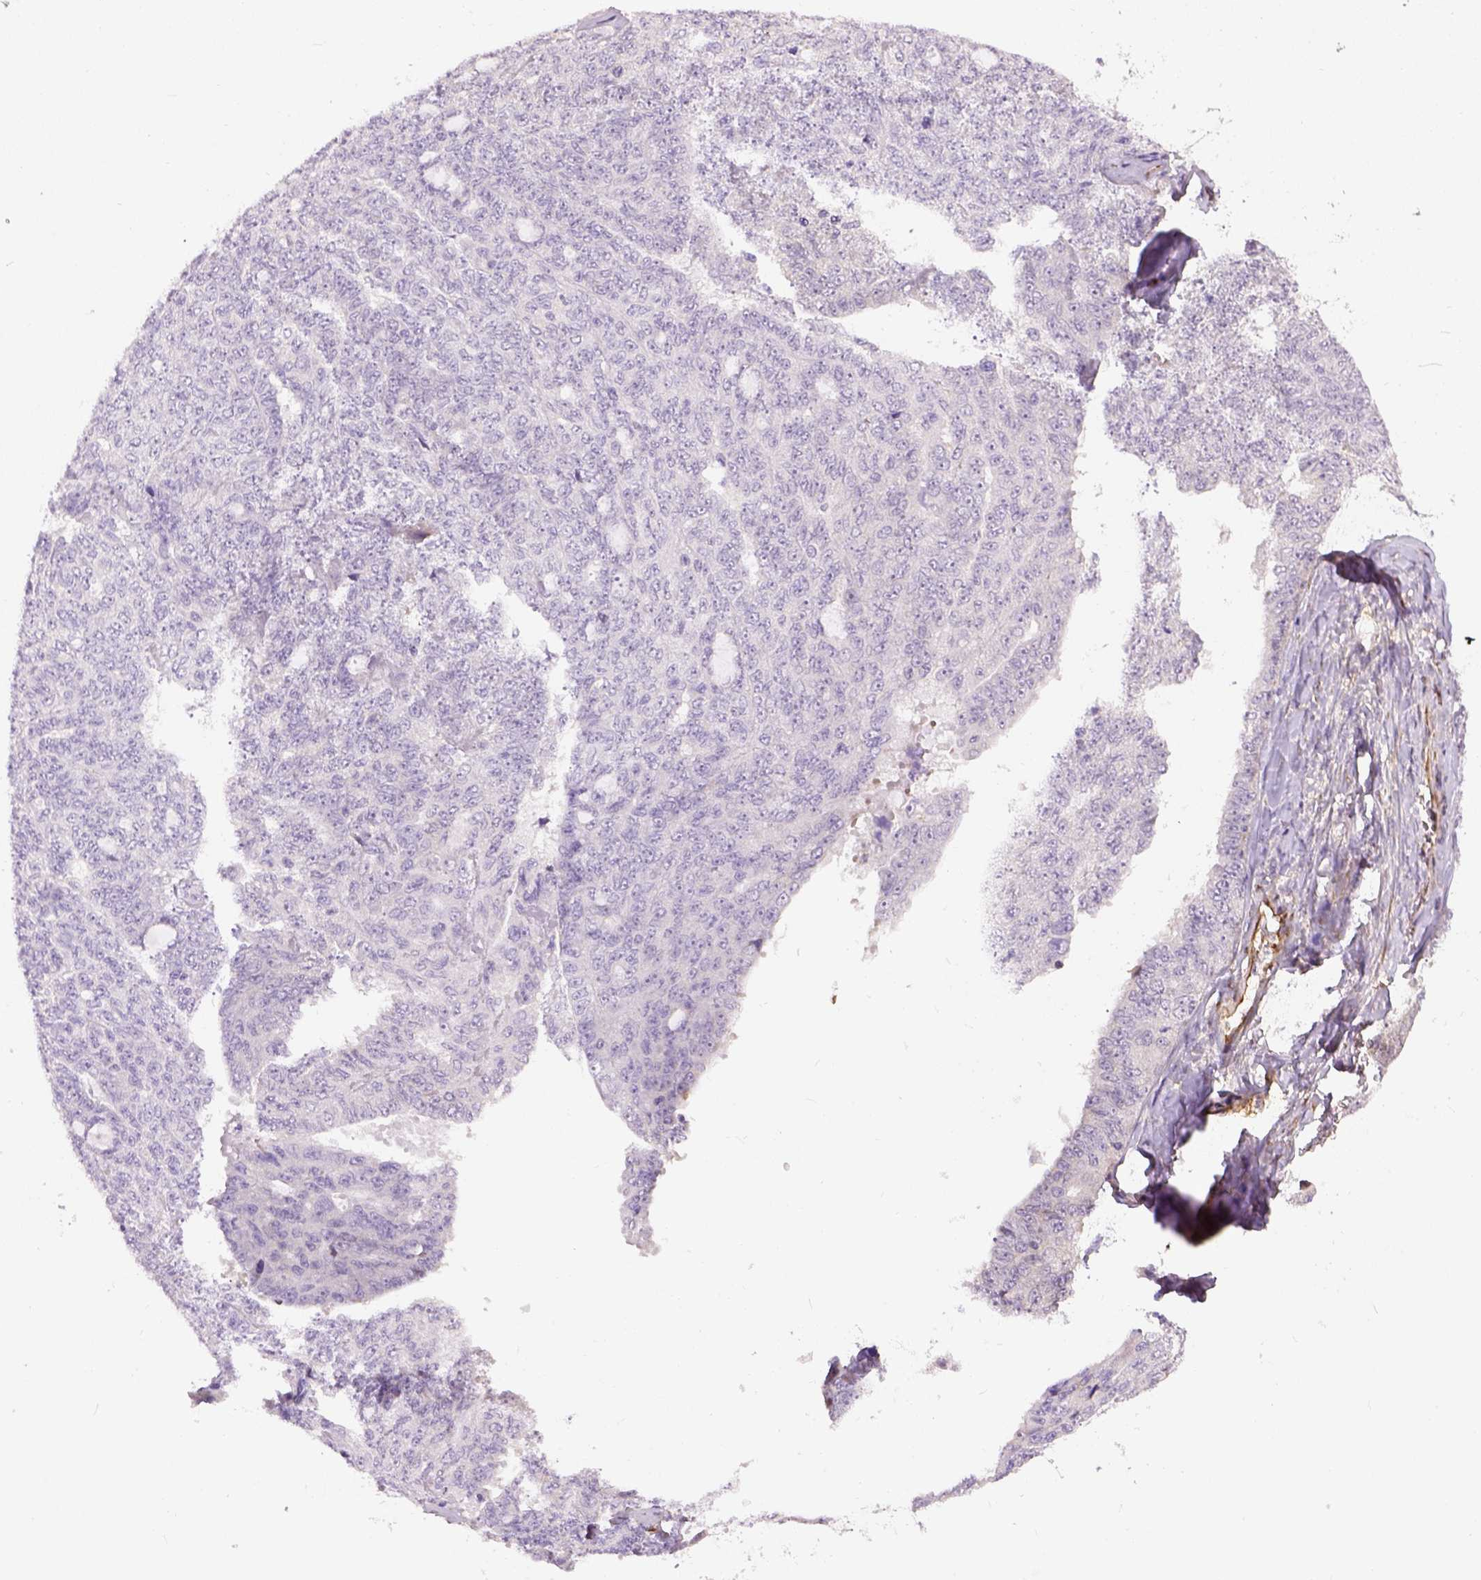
{"staining": {"intensity": "negative", "quantity": "none", "location": "none"}, "tissue": "ovarian cancer", "cell_type": "Tumor cells", "image_type": "cancer", "snomed": [{"axis": "morphology", "description": "Cystadenocarcinoma, serous, NOS"}, {"axis": "topography", "description": "Ovary"}], "caption": "This is a photomicrograph of immunohistochemistry (IHC) staining of ovarian cancer, which shows no staining in tumor cells.", "gene": "KAZN", "patient": {"sex": "female", "age": 71}}